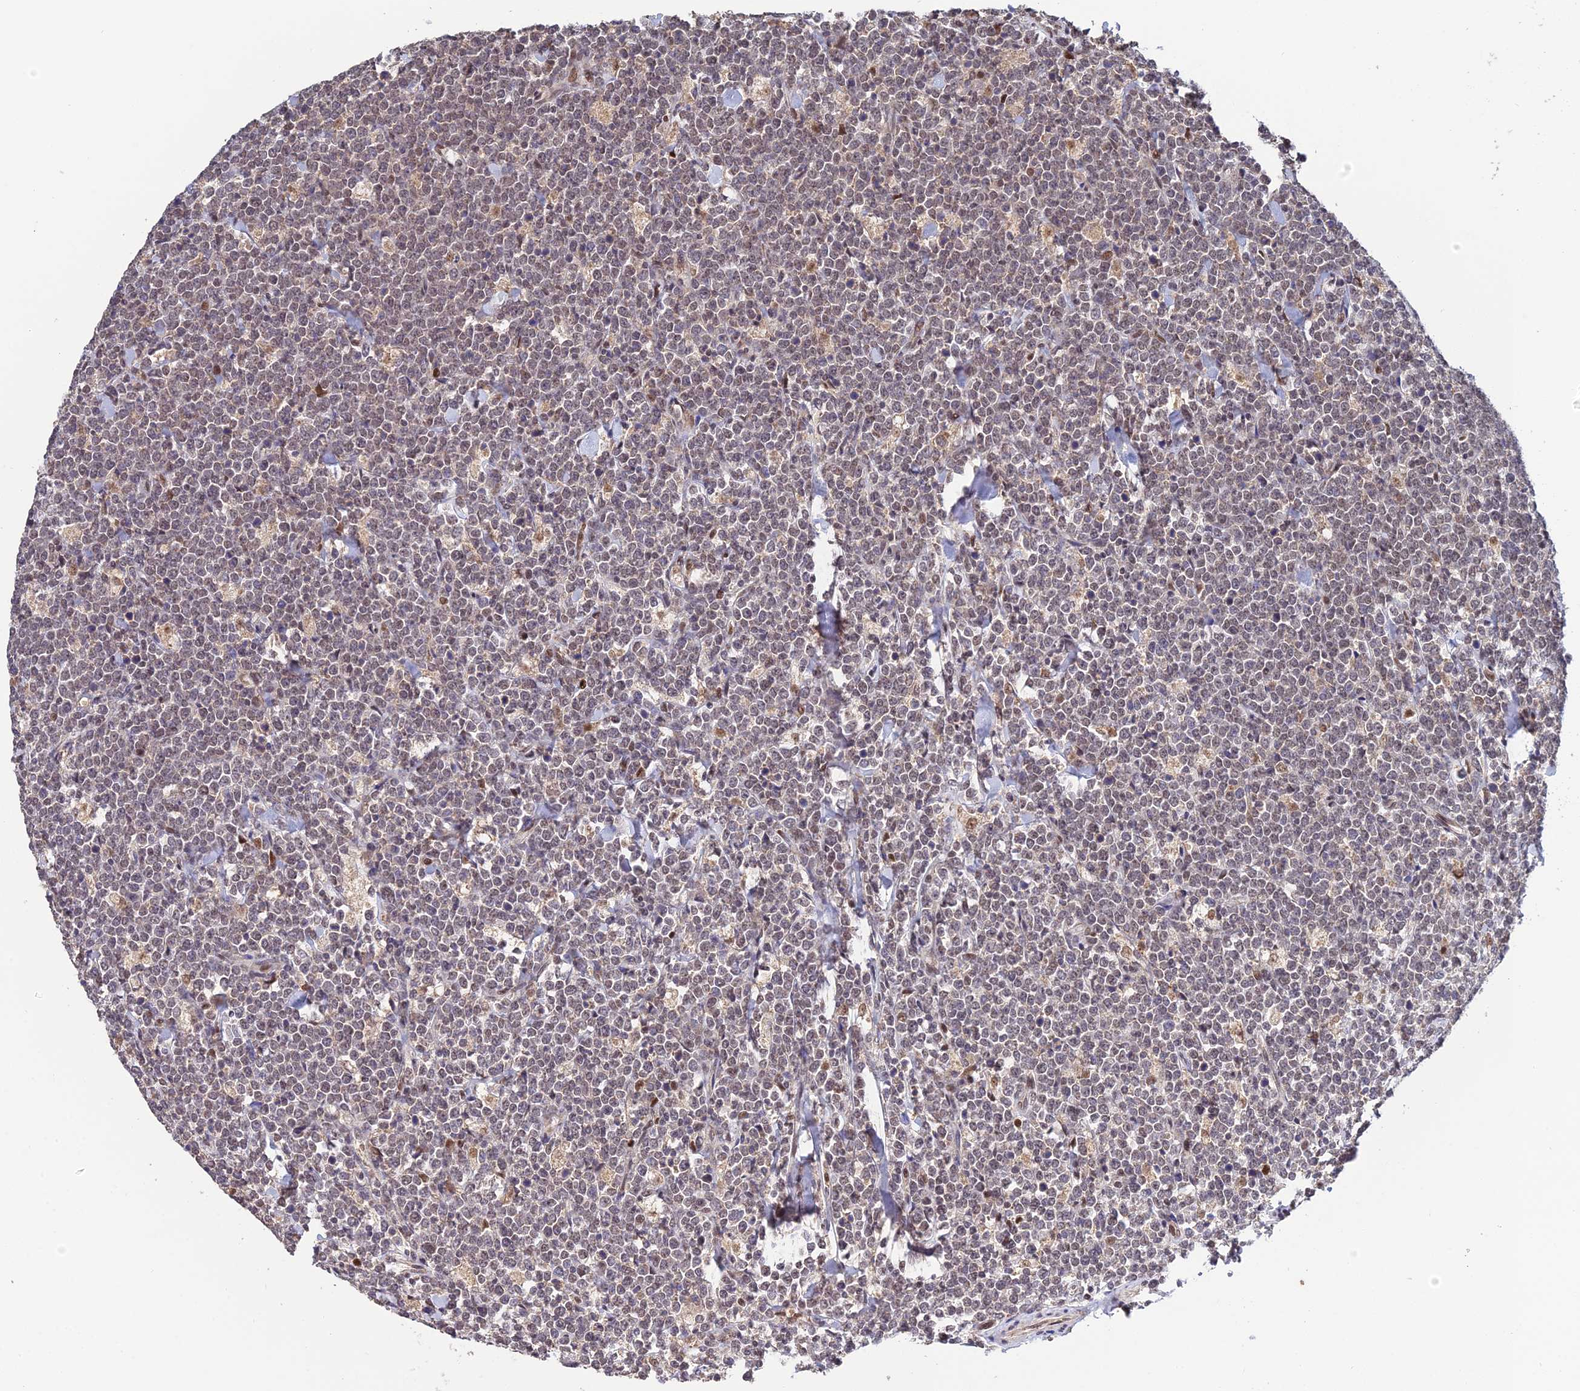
{"staining": {"intensity": "weak", "quantity": "25%-75%", "location": "nuclear"}, "tissue": "lymphoma", "cell_type": "Tumor cells", "image_type": "cancer", "snomed": [{"axis": "morphology", "description": "Malignant lymphoma, non-Hodgkin's type, High grade"}, {"axis": "topography", "description": "Small intestine"}], "caption": "High-magnification brightfield microscopy of high-grade malignant lymphoma, non-Hodgkin's type stained with DAB (3,3'-diaminobenzidine) (brown) and counterstained with hematoxylin (blue). tumor cells exhibit weak nuclear expression is appreciated in about25%-75% of cells. (IHC, brightfield microscopy, high magnification).", "gene": "ERCC5", "patient": {"sex": "male", "age": 8}}